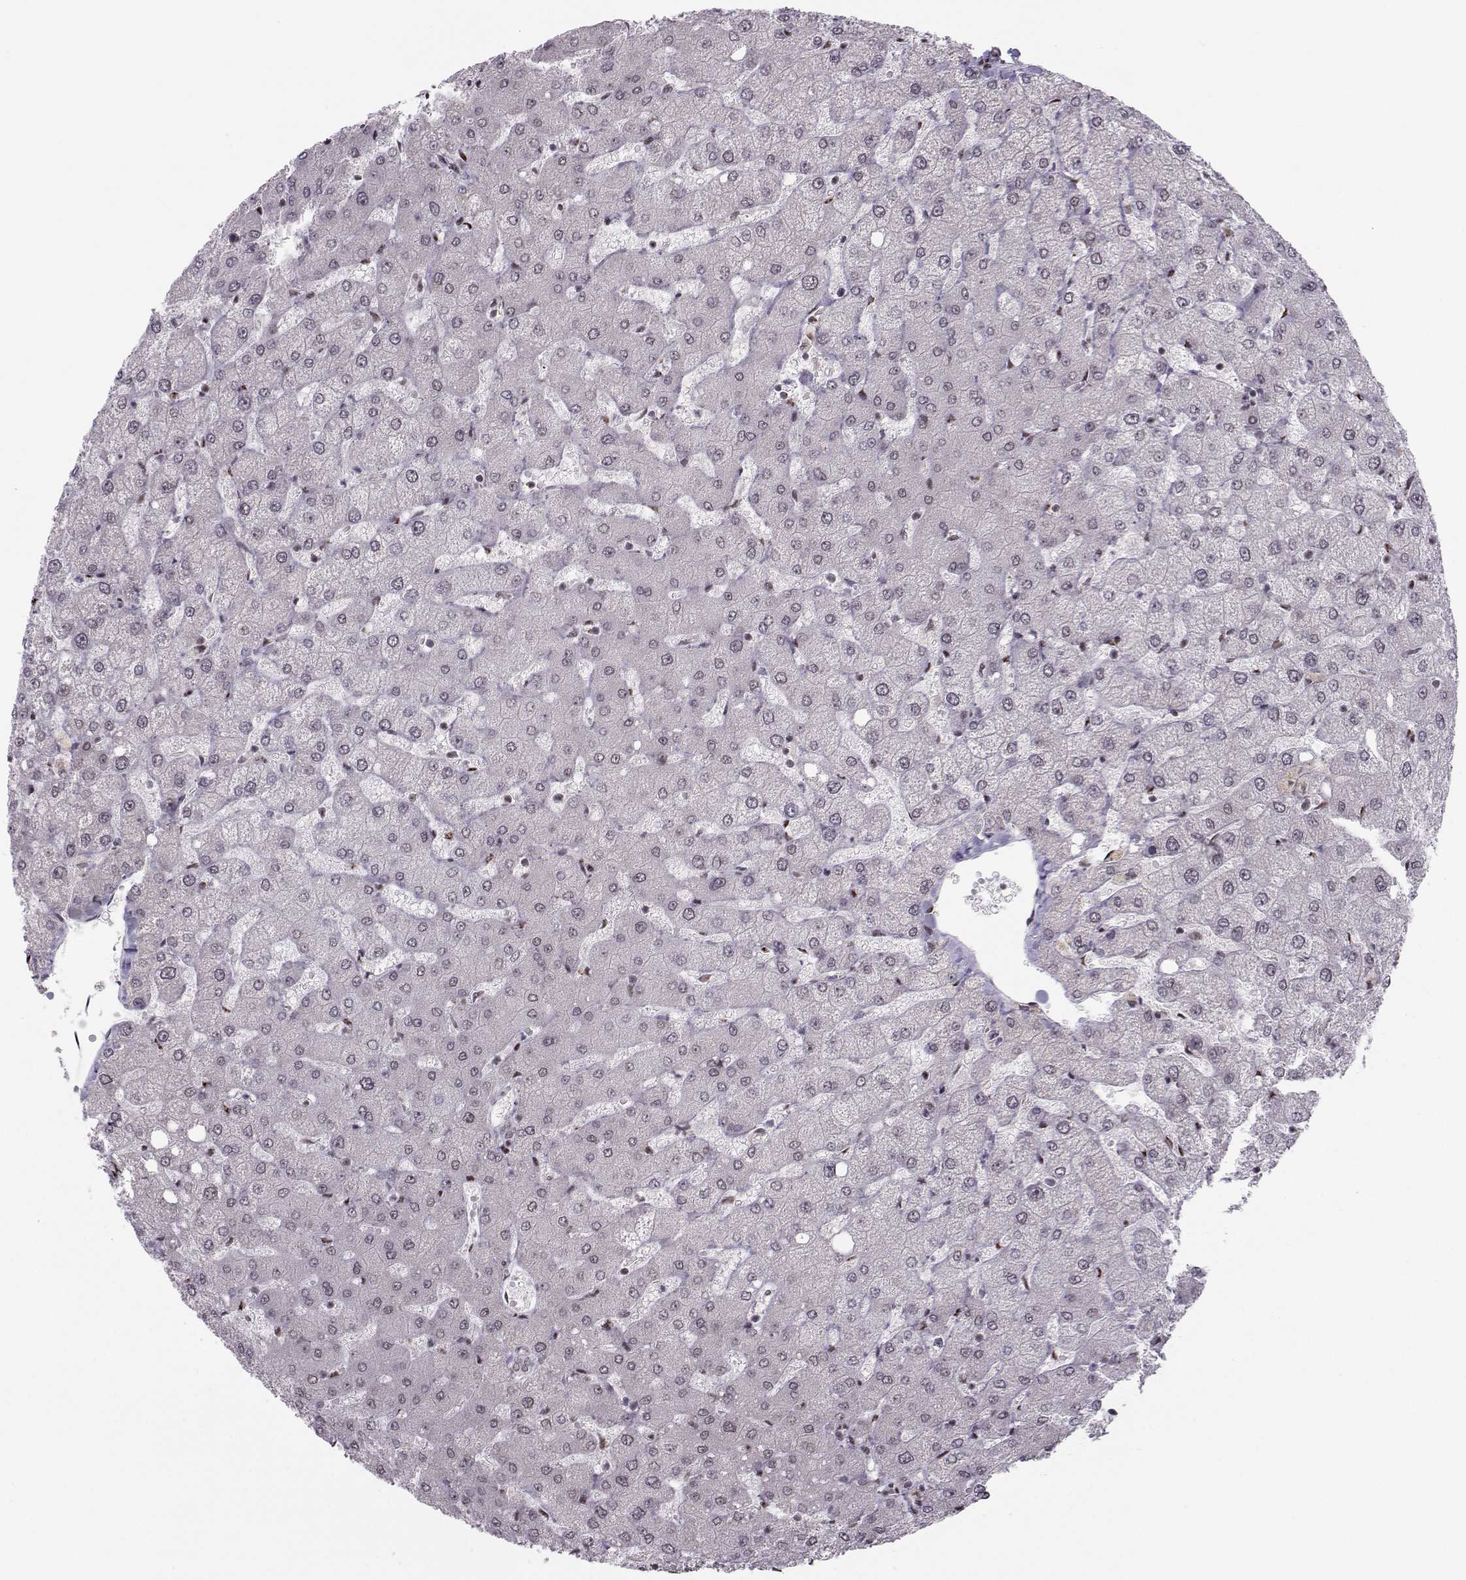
{"staining": {"intensity": "negative", "quantity": "none", "location": "none"}, "tissue": "liver", "cell_type": "Cholangiocytes", "image_type": "normal", "snomed": [{"axis": "morphology", "description": "Normal tissue, NOS"}, {"axis": "topography", "description": "Liver"}], "caption": "High power microscopy histopathology image of an IHC image of normal liver, revealing no significant positivity in cholangiocytes. (DAB (3,3'-diaminobenzidine) IHC, high magnification).", "gene": "SNAPC2", "patient": {"sex": "female", "age": 54}}